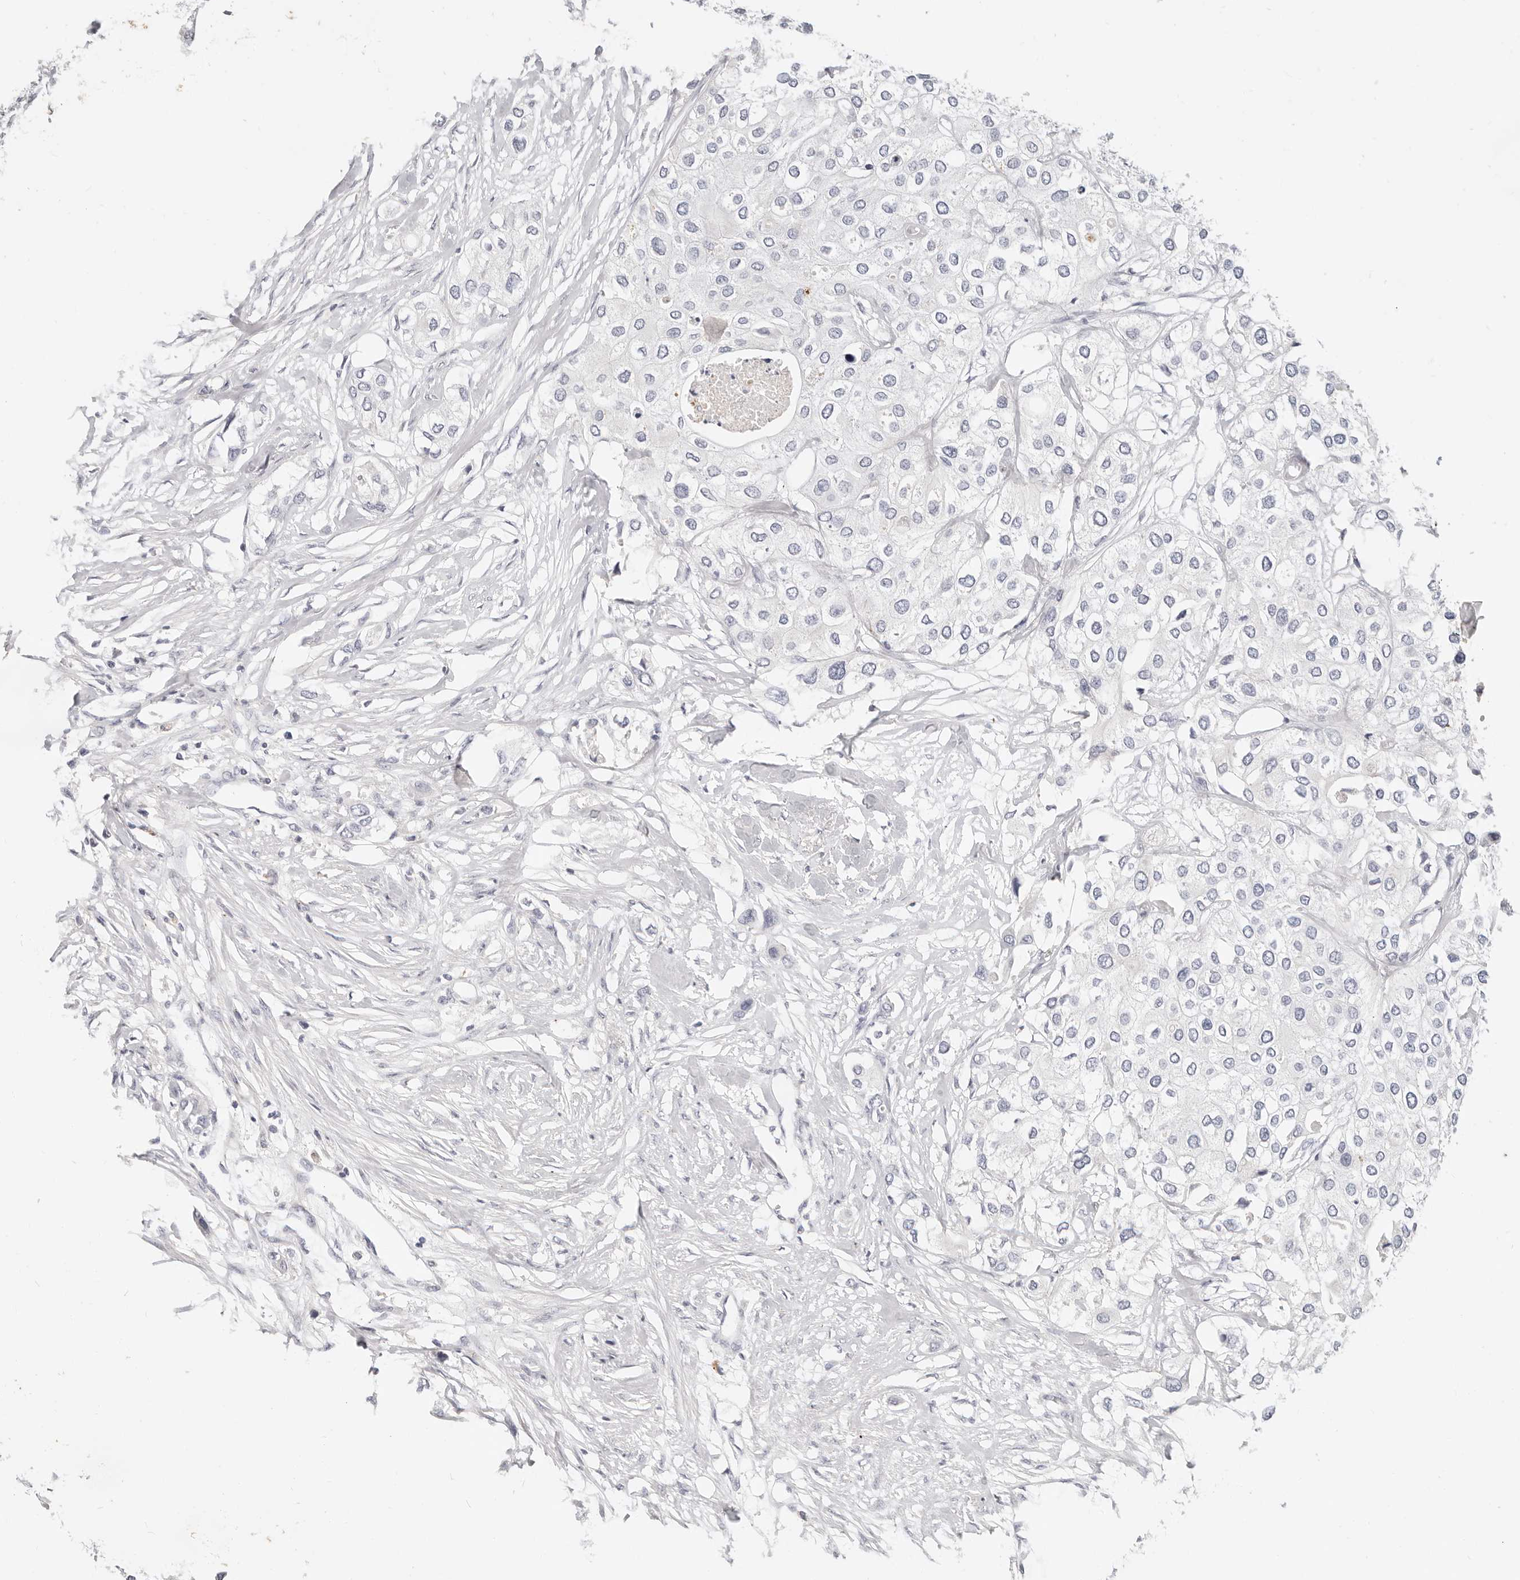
{"staining": {"intensity": "negative", "quantity": "none", "location": "none"}, "tissue": "urothelial cancer", "cell_type": "Tumor cells", "image_type": "cancer", "snomed": [{"axis": "morphology", "description": "Urothelial carcinoma, High grade"}, {"axis": "topography", "description": "Urinary bladder"}], "caption": "High magnification brightfield microscopy of urothelial carcinoma (high-grade) stained with DAB (3,3'-diaminobenzidine) (brown) and counterstained with hematoxylin (blue): tumor cells show no significant staining.", "gene": "ZRANB1", "patient": {"sex": "male", "age": 64}}